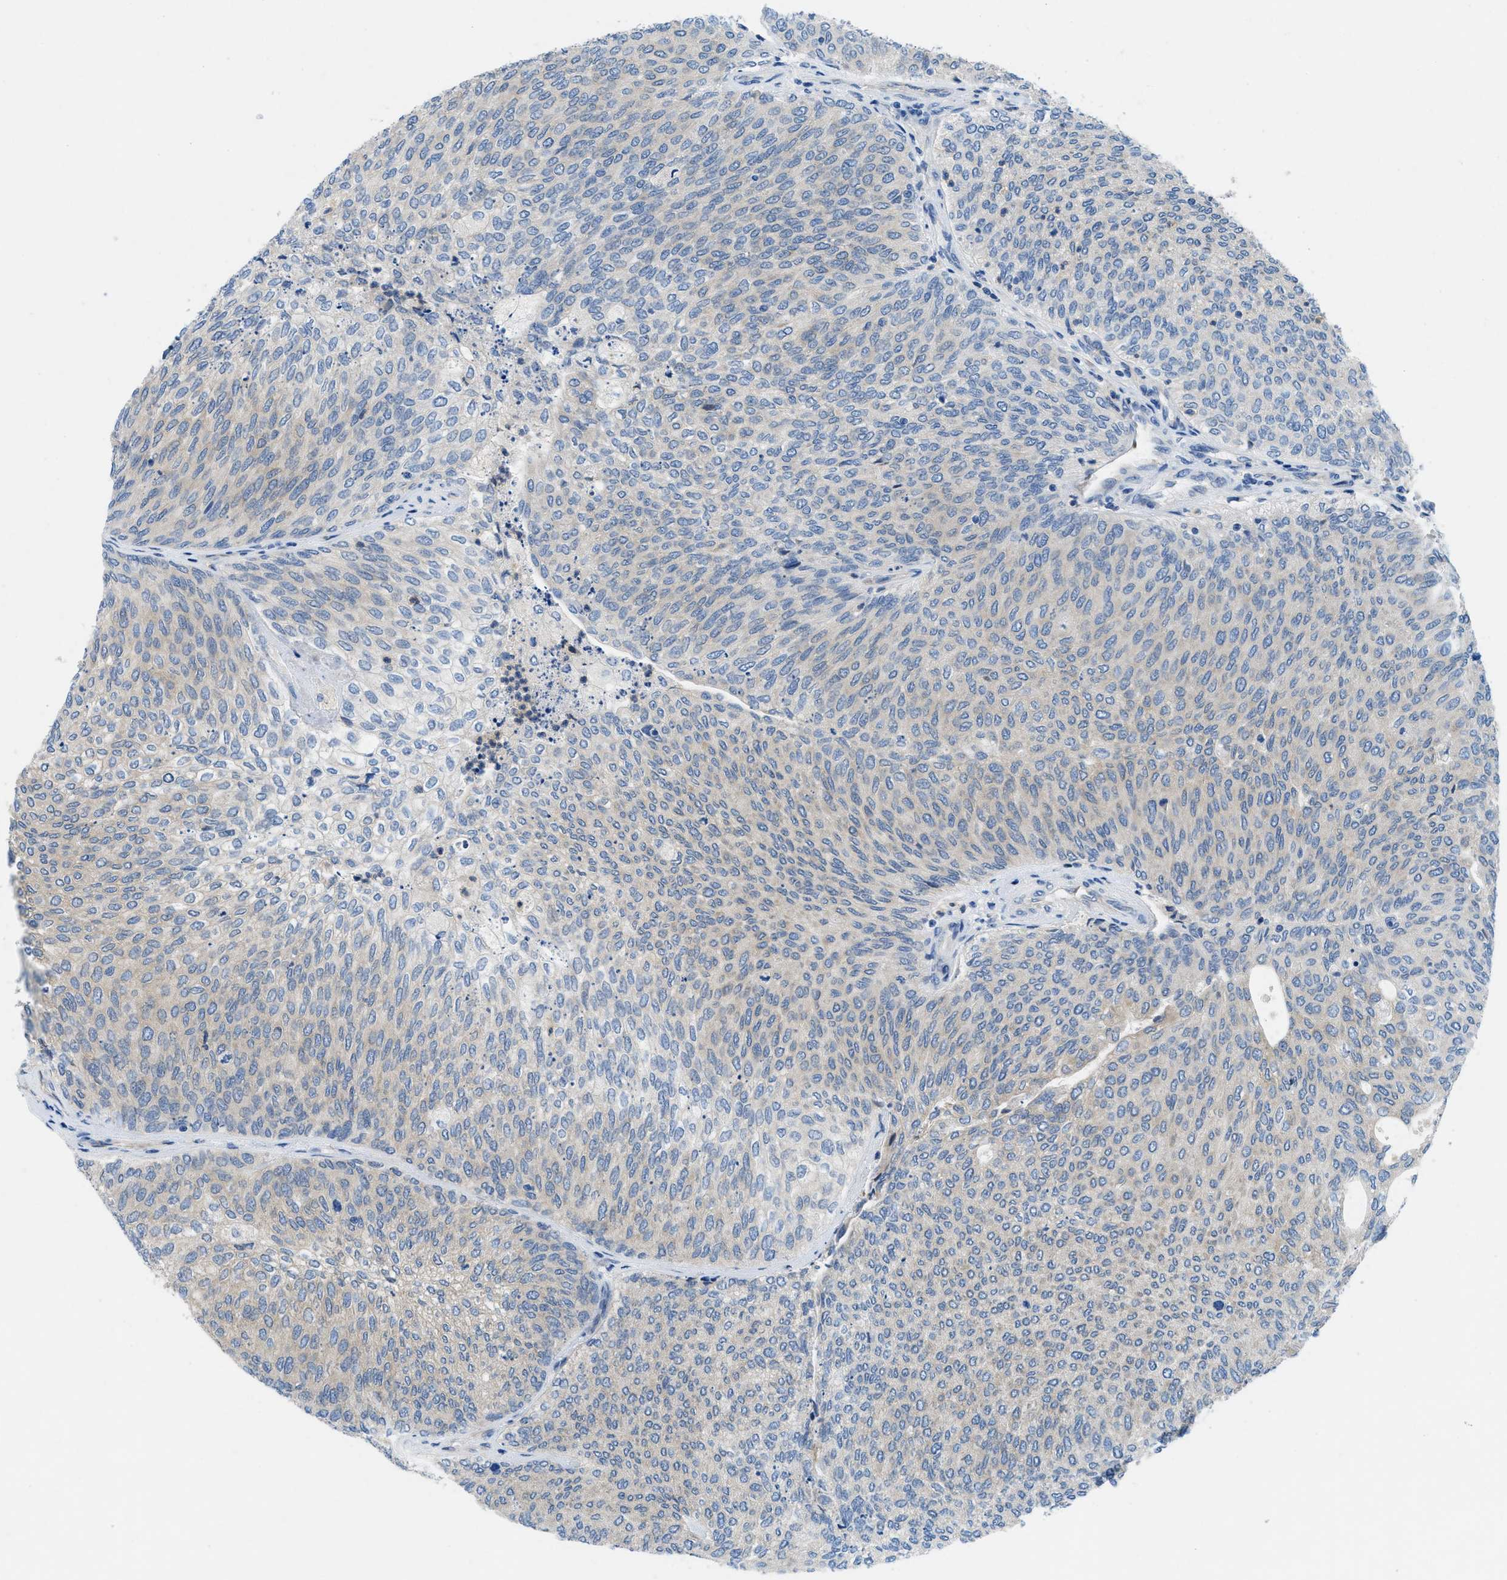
{"staining": {"intensity": "negative", "quantity": "none", "location": "none"}, "tissue": "urothelial cancer", "cell_type": "Tumor cells", "image_type": "cancer", "snomed": [{"axis": "morphology", "description": "Urothelial carcinoma, Low grade"}, {"axis": "topography", "description": "Urinary bladder"}], "caption": "DAB immunohistochemical staining of human low-grade urothelial carcinoma exhibits no significant expression in tumor cells.", "gene": "PGR", "patient": {"sex": "female", "age": 79}}